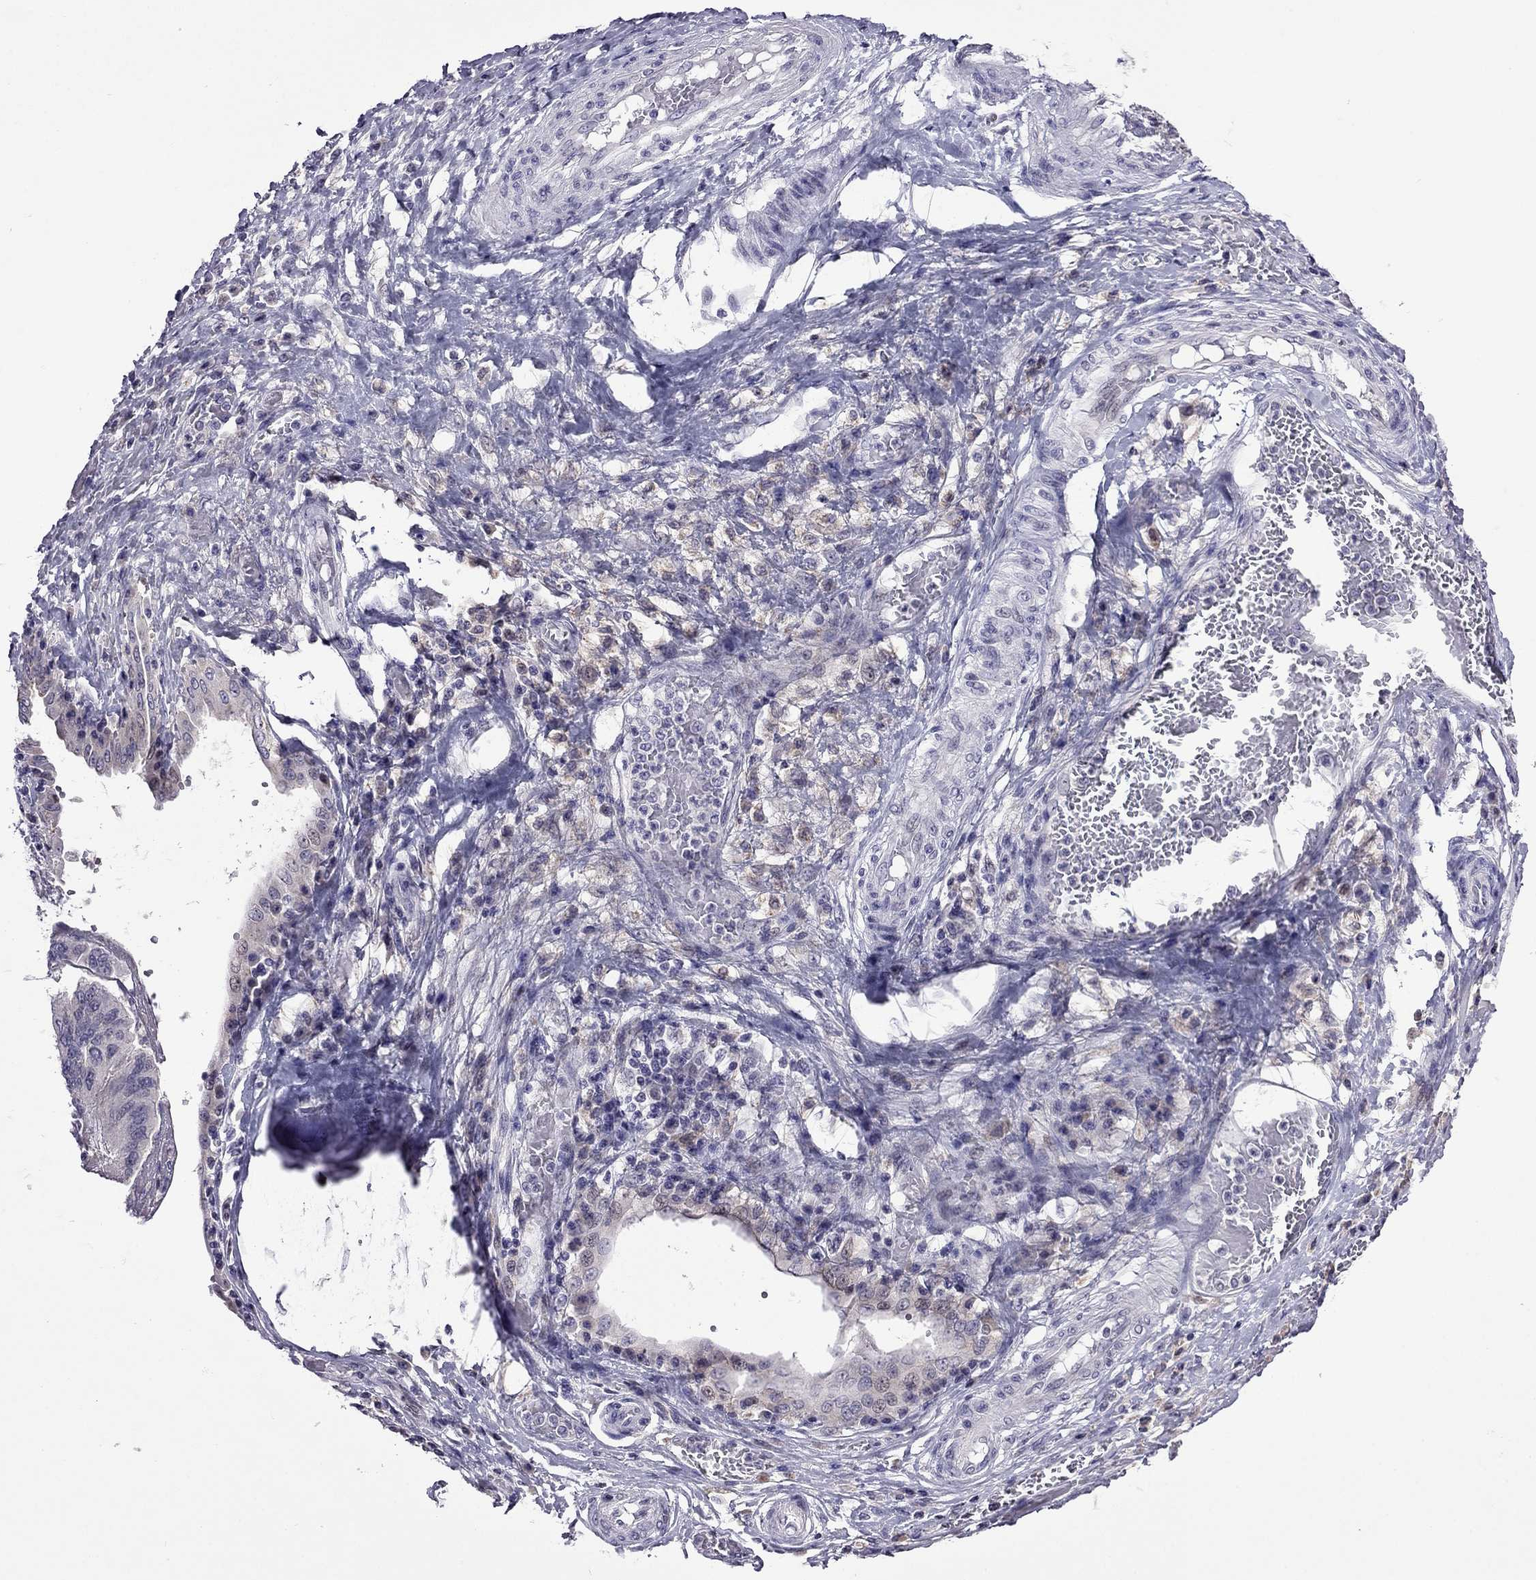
{"staining": {"intensity": "negative", "quantity": "none", "location": "none"}, "tissue": "ovarian cancer", "cell_type": "Tumor cells", "image_type": "cancer", "snomed": [{"axis": "morphology", "description": "Cystadenocarcinoma, serous, NOS"}, {"axis": "topography", "description": "Ovary"}], "caption": "IHC image of neoplastic tissue: serous cystadenocarcinoma (ovarian) stained with DAB shows no significant protein positivity in tumor cells.", "gene": "SPTBN4", "patient": {"sex": "female", "age": 79}}